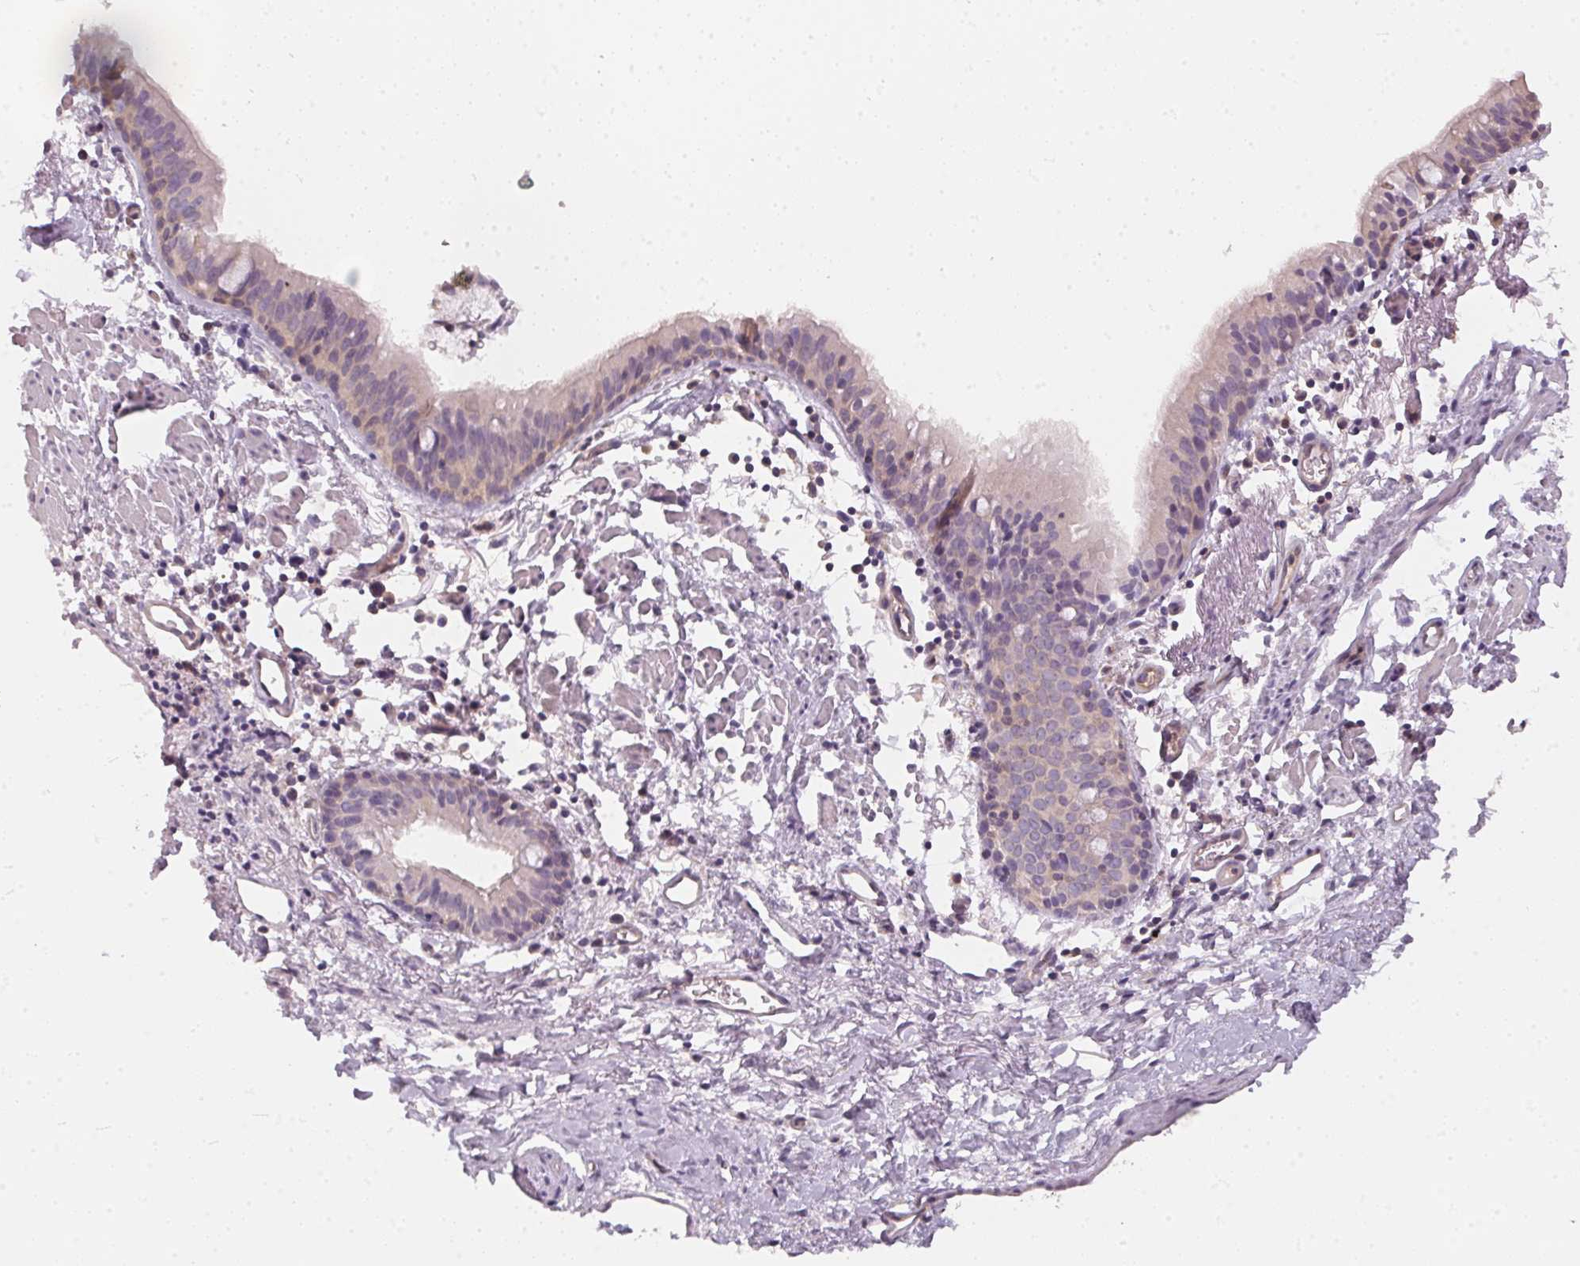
{"staining": {"intensity": "weak", "quantity": "<25%", "location": "cytoplasmic/membranous"}, "tissue": "bronchus", "cell_type": "Respiratory epithelial cells", "image_type": "normal", "snomed": [{"axis": "morphology", "description": "Normal tissue, NOS"}, {"axis": "morphology", "description": "Adenocarcinoma, NOS"}, {"axis": "topography", "description": "Bronchus"}], "caption": "Immunohistochemical staining of unremarkable human bronchus displays no significant staining in respiratory epithelial cells. (DAB (3,3'-diaminobenzidine) immunohistochemistry (IHC), high magnification).", "gene": "BLMH", "patient": {"sex": "male", "age": 68}}